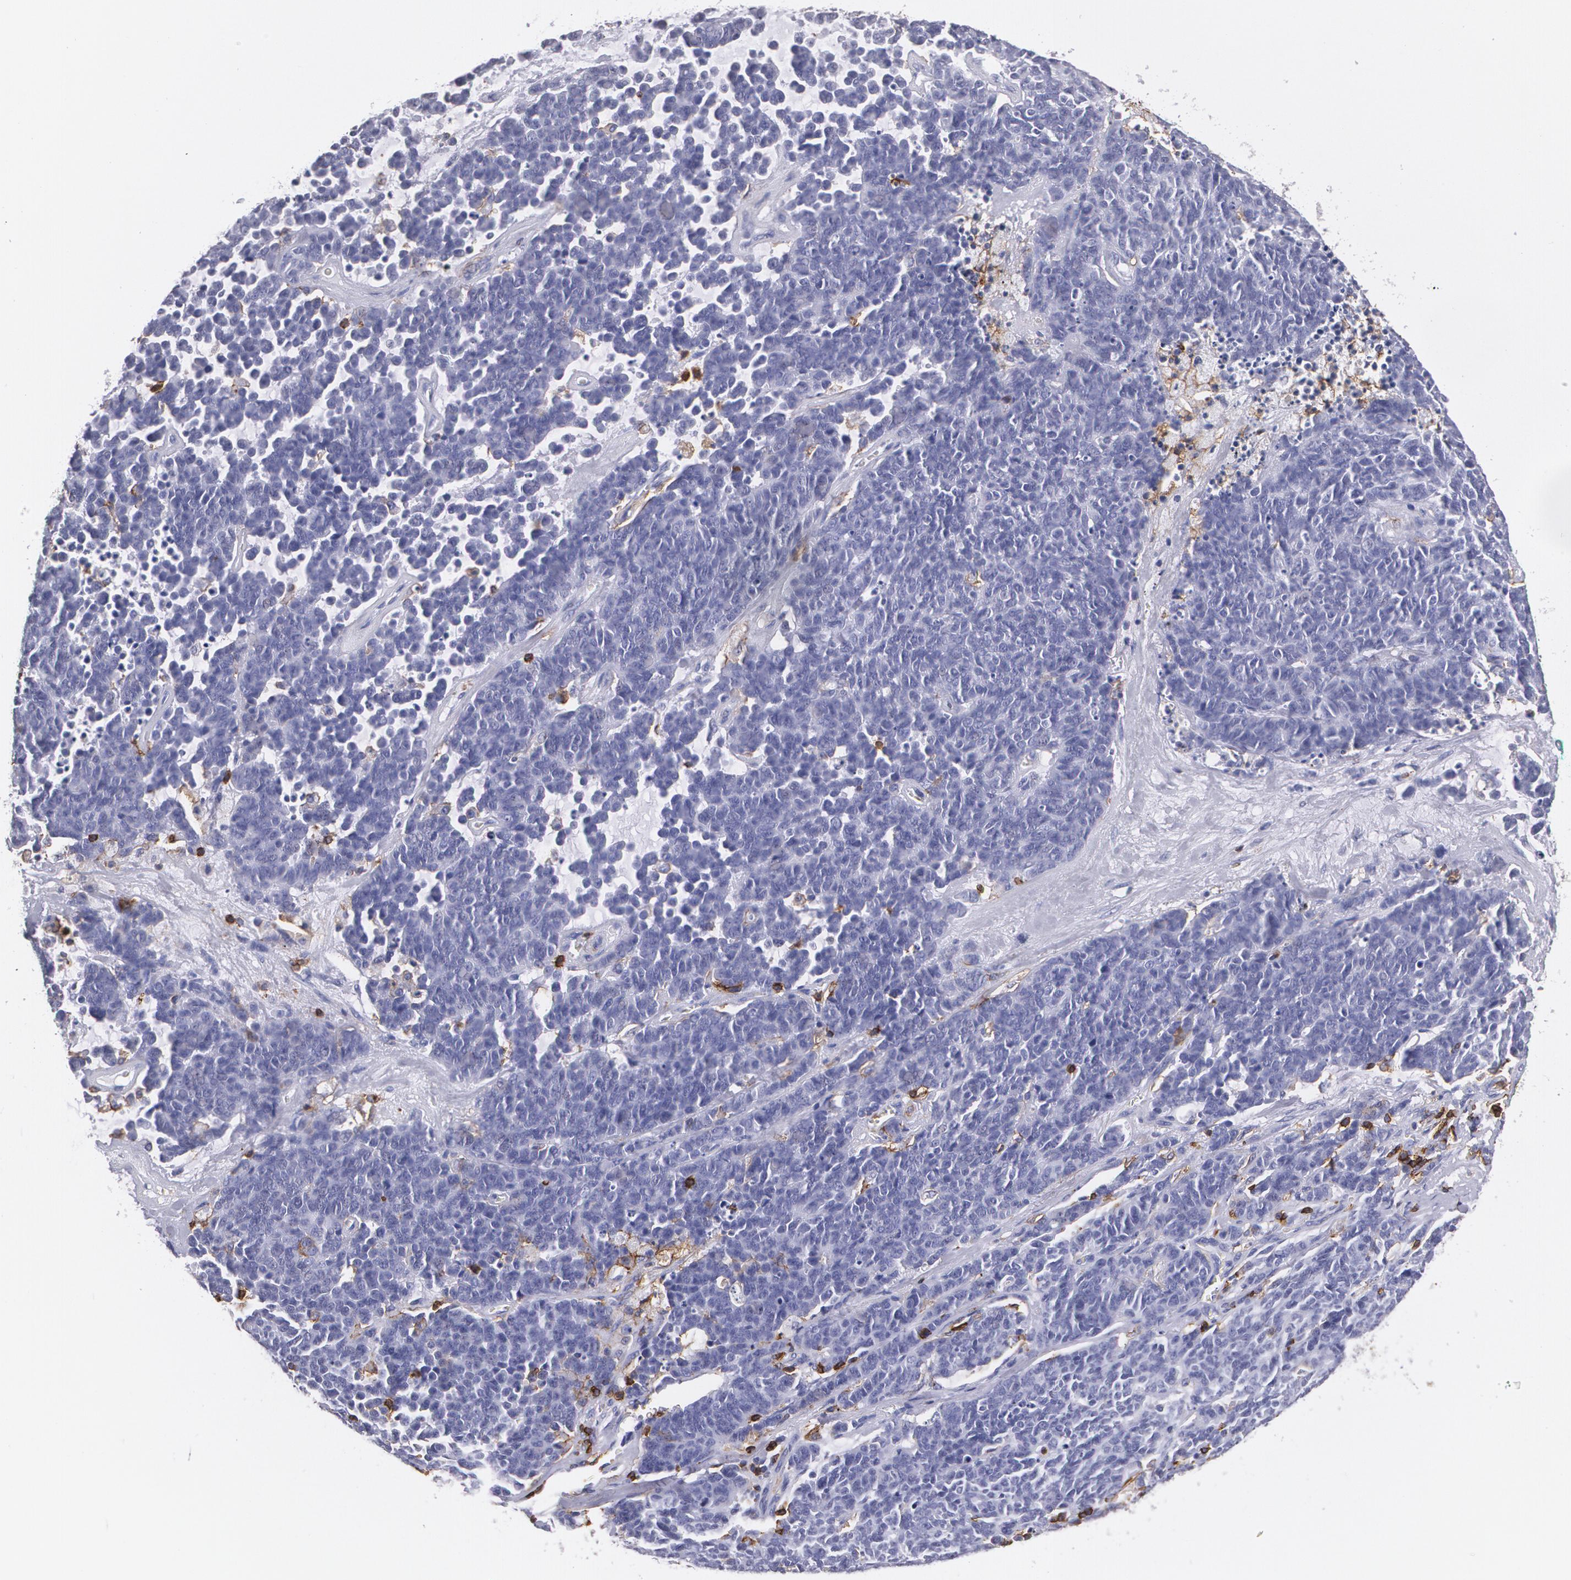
{"staining": {"intensity": "negative", "quantity": "none", "location": "none"}, "tissue": "lung cancer", "cell_type": "Tumor cells", "image_type": "cancer", "snomed": [{"axis": "morphology", "description": "Neoplasm, malignant, NOS"}, {"axis": "topography", "description": "Lung"}], "caption": "Immunohistochemical staining of lung malignant neoplasm reveals no significant staining in tumor cells.", "gene": "PTPRC", "patient": {"sex": "female", "age": 58}}